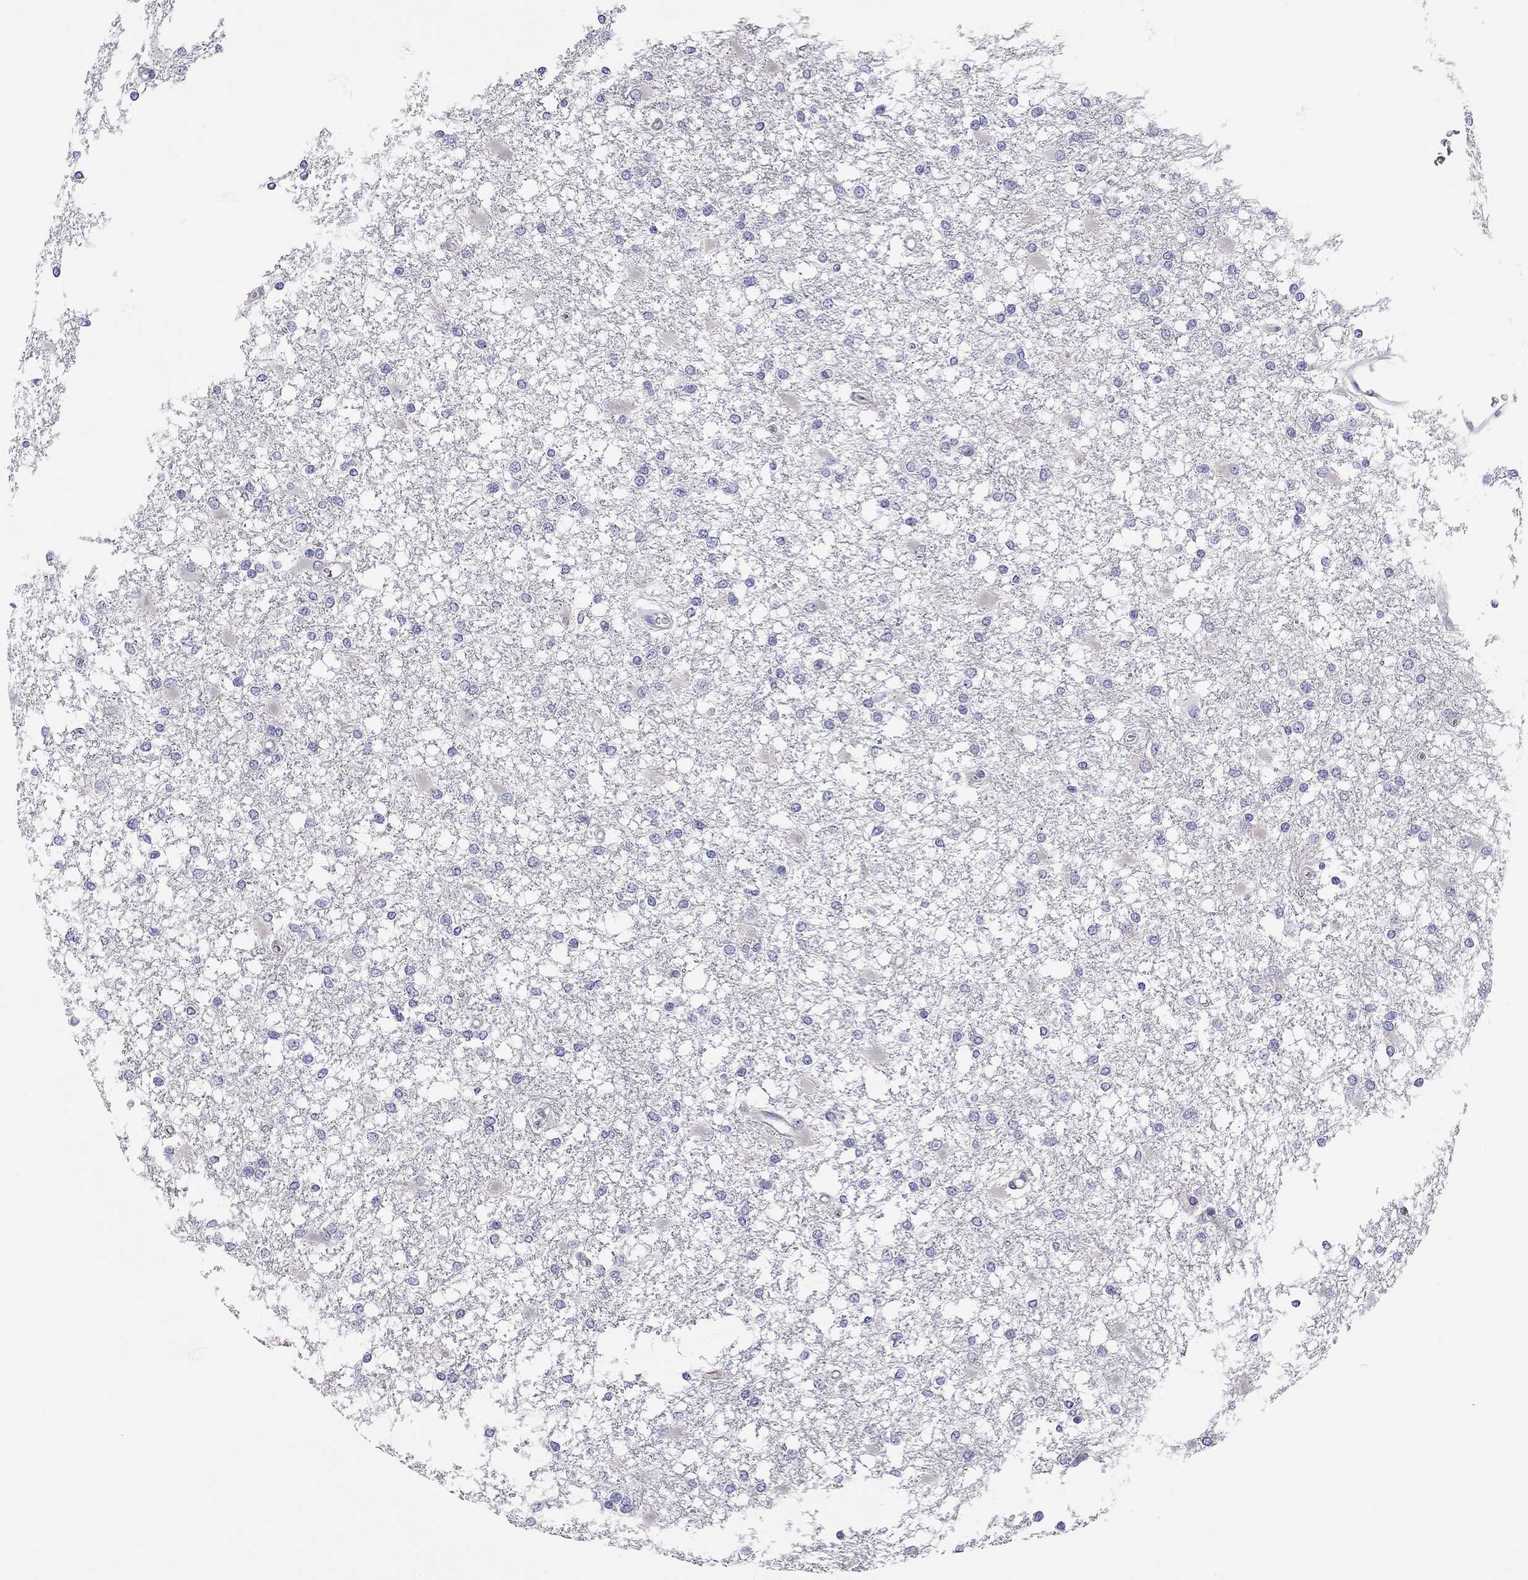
{"staining": {"intensity": "negative", "quantity": "none", "location": "none"}, "tissue": "glioma", "cell_type": "Tumor cells", "image_type": "cancer", "snomed": [{"axis": "morphology", "description": "Glioma, malignant, High grade"}, {"axis": "topography", "description": "Cerebral cortex"}], "caption": "Immunohistochemistry (IHC) photomicrograph of malignant high-grade glioma stained for a protein (brown), which shows no positivity in tumor cells.", "gene": "SCARB1", "patient": {"sex": "male", "age": 79}}